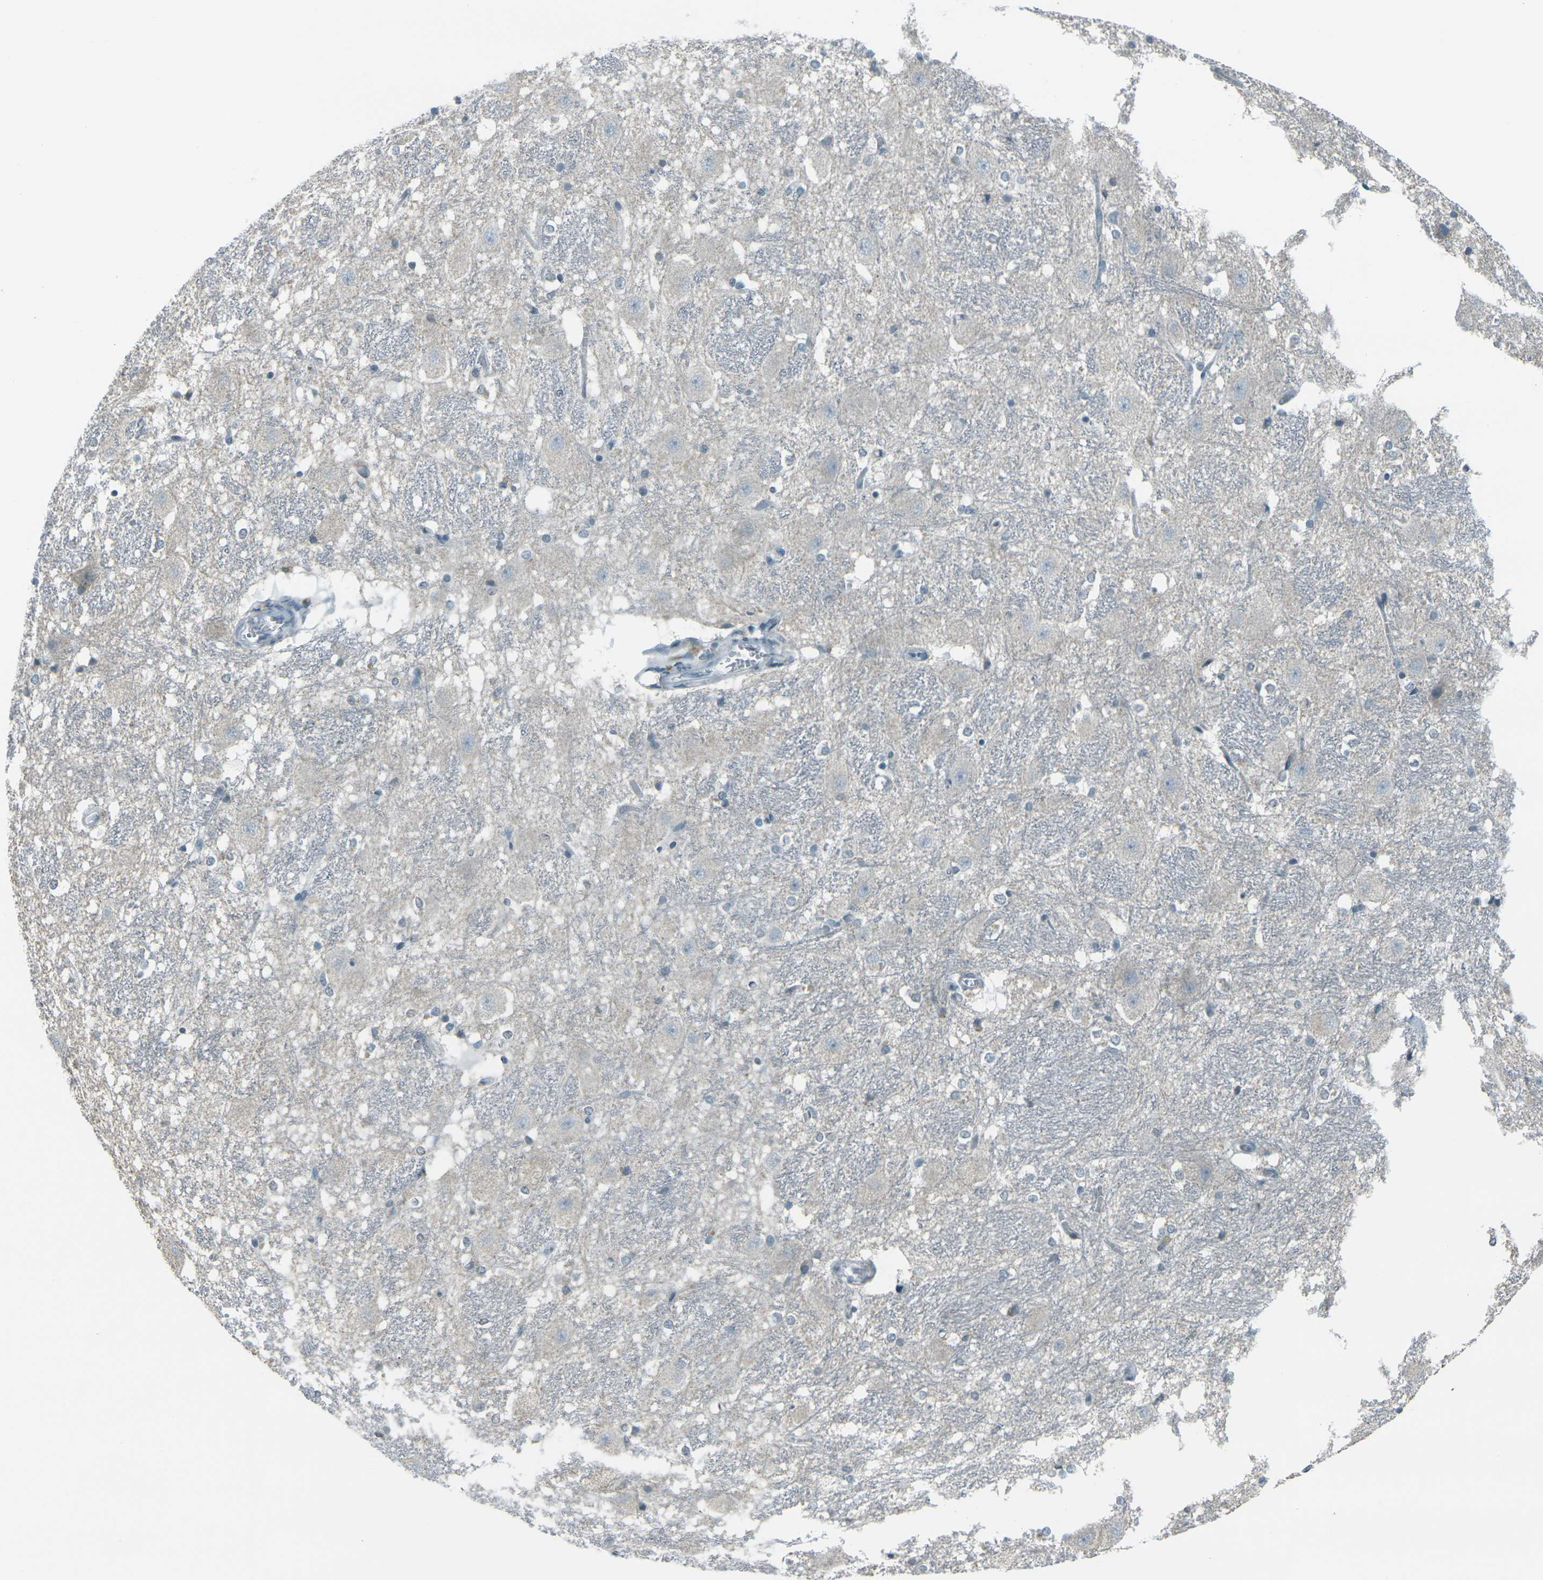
{"staining": {"intensity": "negative", "quantity": "none", "location": "none"}, "tissue": "hippocampus", "cell_type": "Glial cells", "image_type": "normal", "snomed": [{"axis": "morphology", "description": "Normal tissue, NOS"}, {"axis": "topography", "description": "Hippocampus"}], "caption": "There is no significant expression in glial cells of hippocampus. (DAB immunohistochemistry with hematoxylin counter stain).", "gene": "H2BC1", "patient": {"sex": "female", "age": 19}}